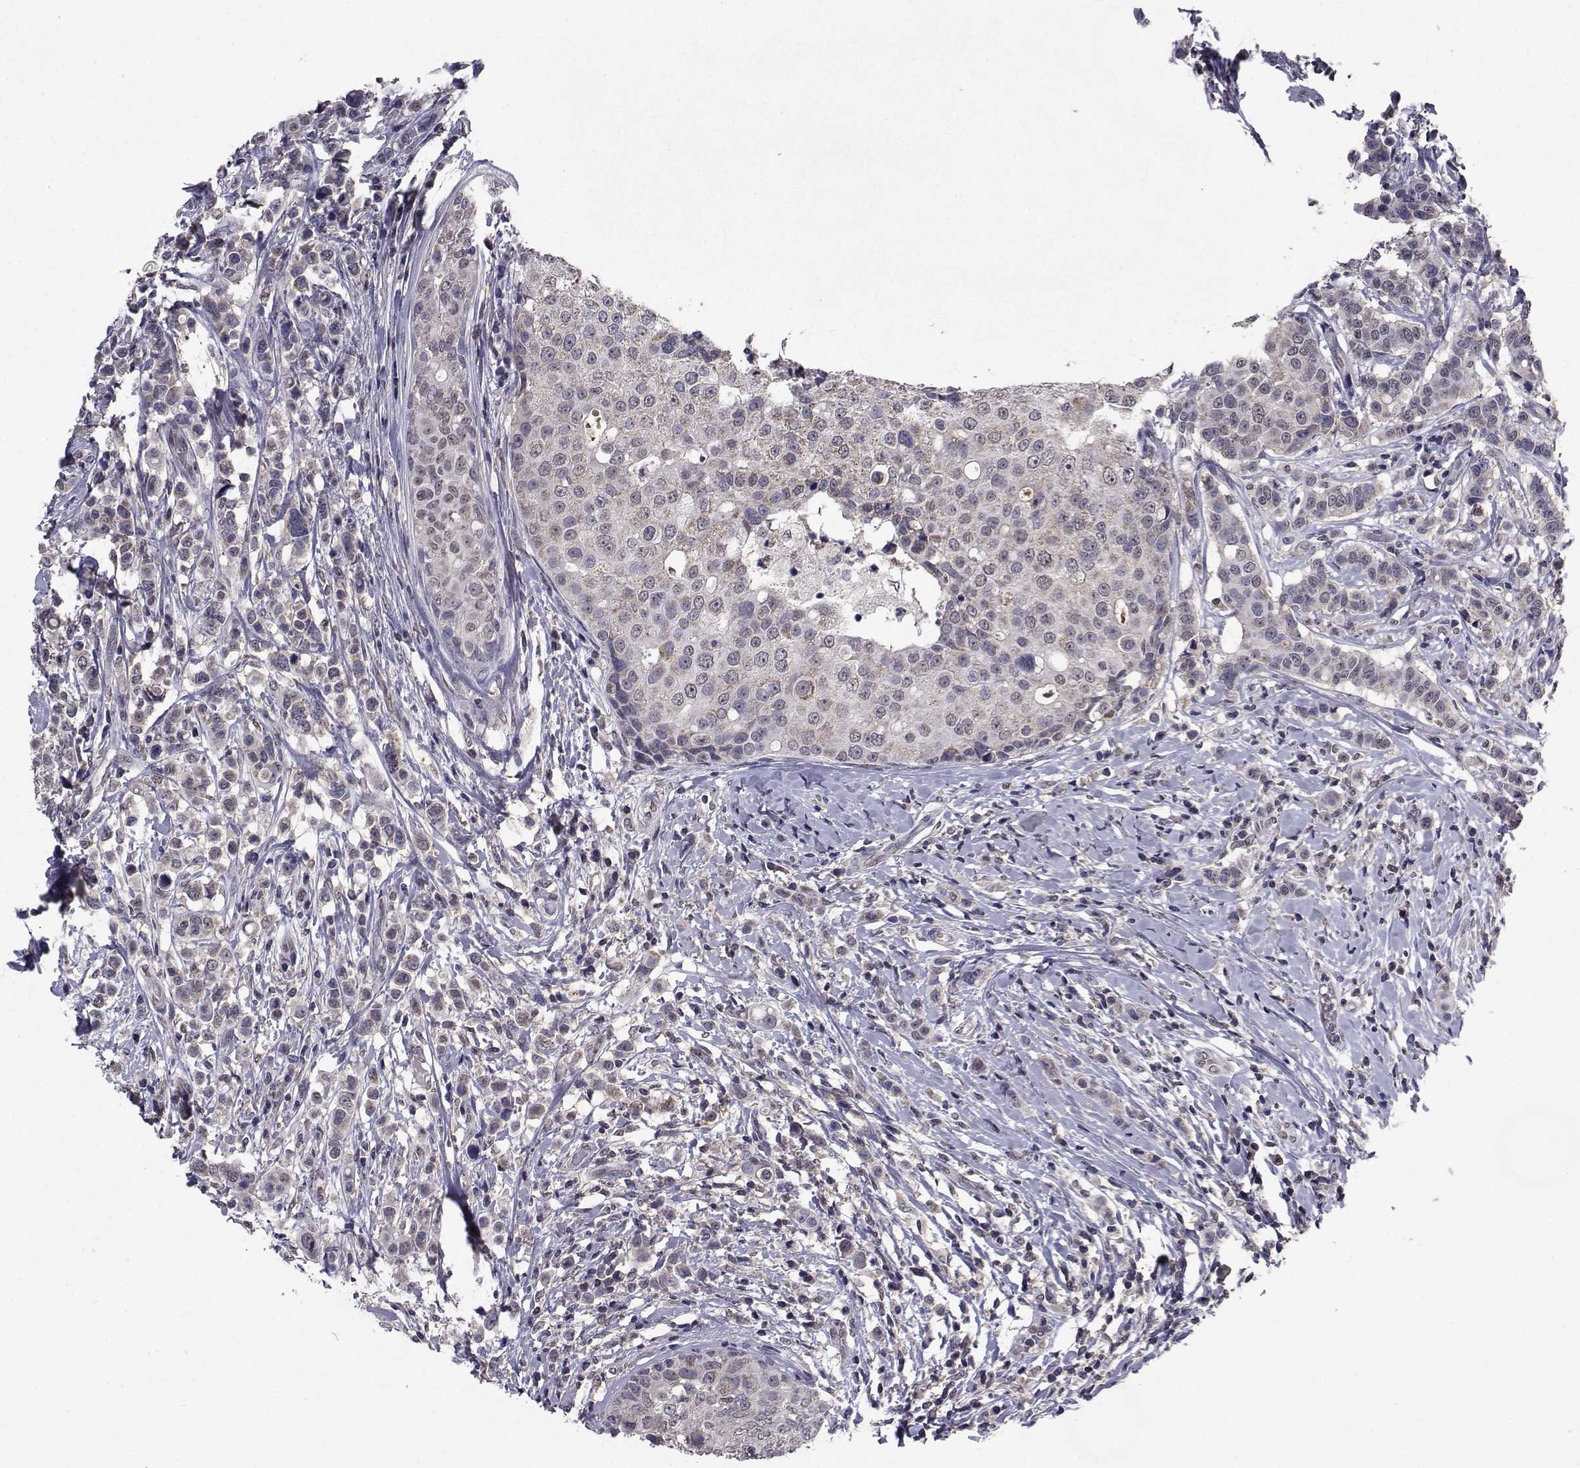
{"staining": {"intensity": "negative", "quantity": "none", "location": "none"}, "tissue": "breast cancer", "cell_type": "Tumor cells", "image_type": "cancer", "snomed": [{"axis": "morphology", "description": "Duct carcinoma"}, {"axis": "topography", "description": "Breast"}], "caption": "High power microscopy photomicrograph of an IHC histopathology image of invasive ductal carcinoma (breast), revealing no significant expression in tumor cells.", "gene": "CYP2S1", "patient": {"sex": "female", "age": 27}}